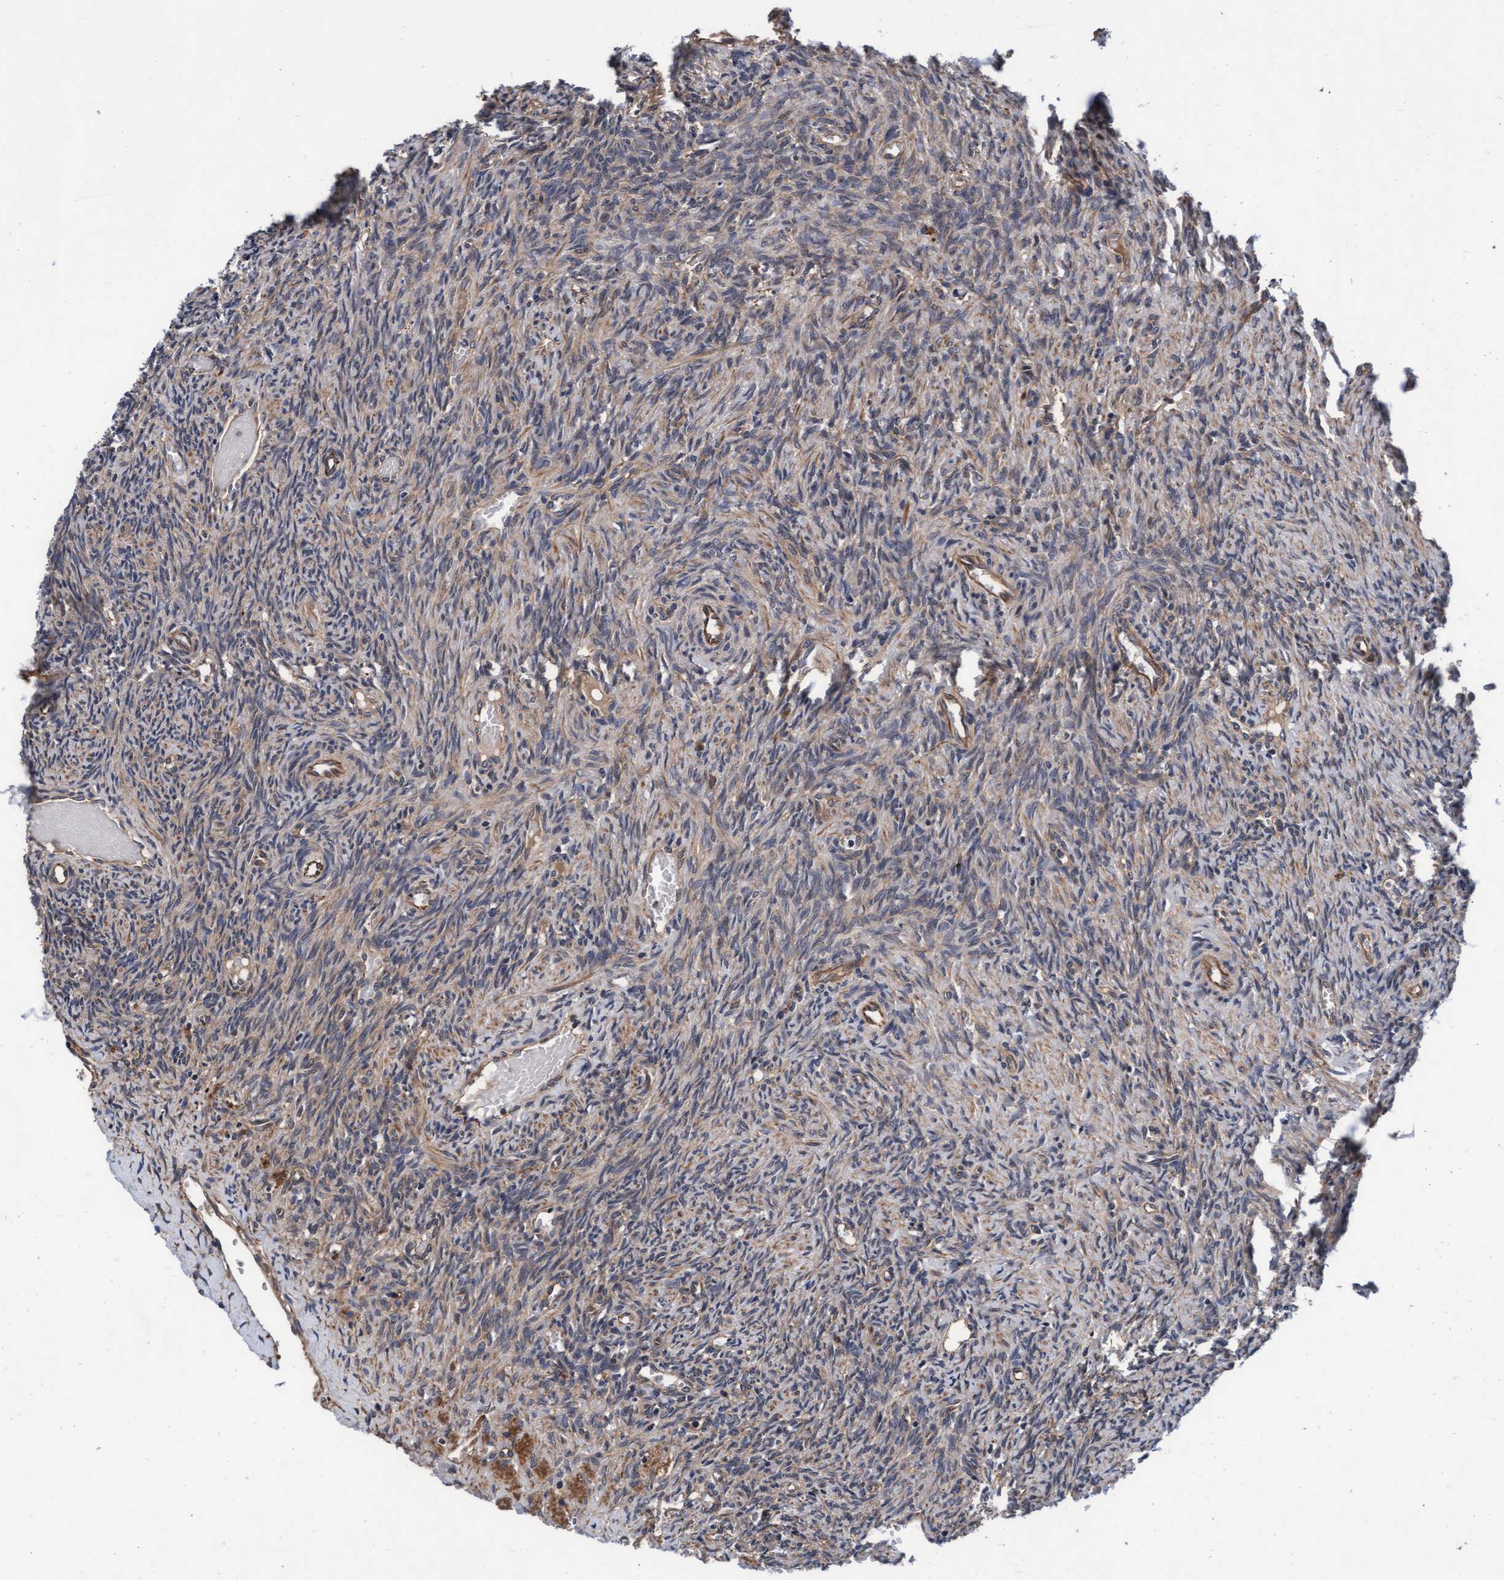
{"staining": {"intensity": "weak", "quantity": "25%-75%", "location": "cytoplasmic/membranous"}, "tissue": "ovary", "cell_type": "Ovarian stroma cells", "image_type": "normal", "snomed": [{"axis": "morphology", "description": "Normal tissue, NOS"}, {"axis": "topography", "description": "Ovary"}], "caption": "IHC staining of normal ovary, which reveals low levels of weak cytoplasmic/membranous positivity in about 25%-75% of ovarian stroma cells indicating weak cytoplasmic/membranous protein staining. The staining was performed using DAB (3,3'-diaminobenzidine) (brown) for protein detection and nuclei were counterstained in hematoxylin (blue).", "gene": "EFCAB13", "patient": {"sex": "female", "age": 41}}